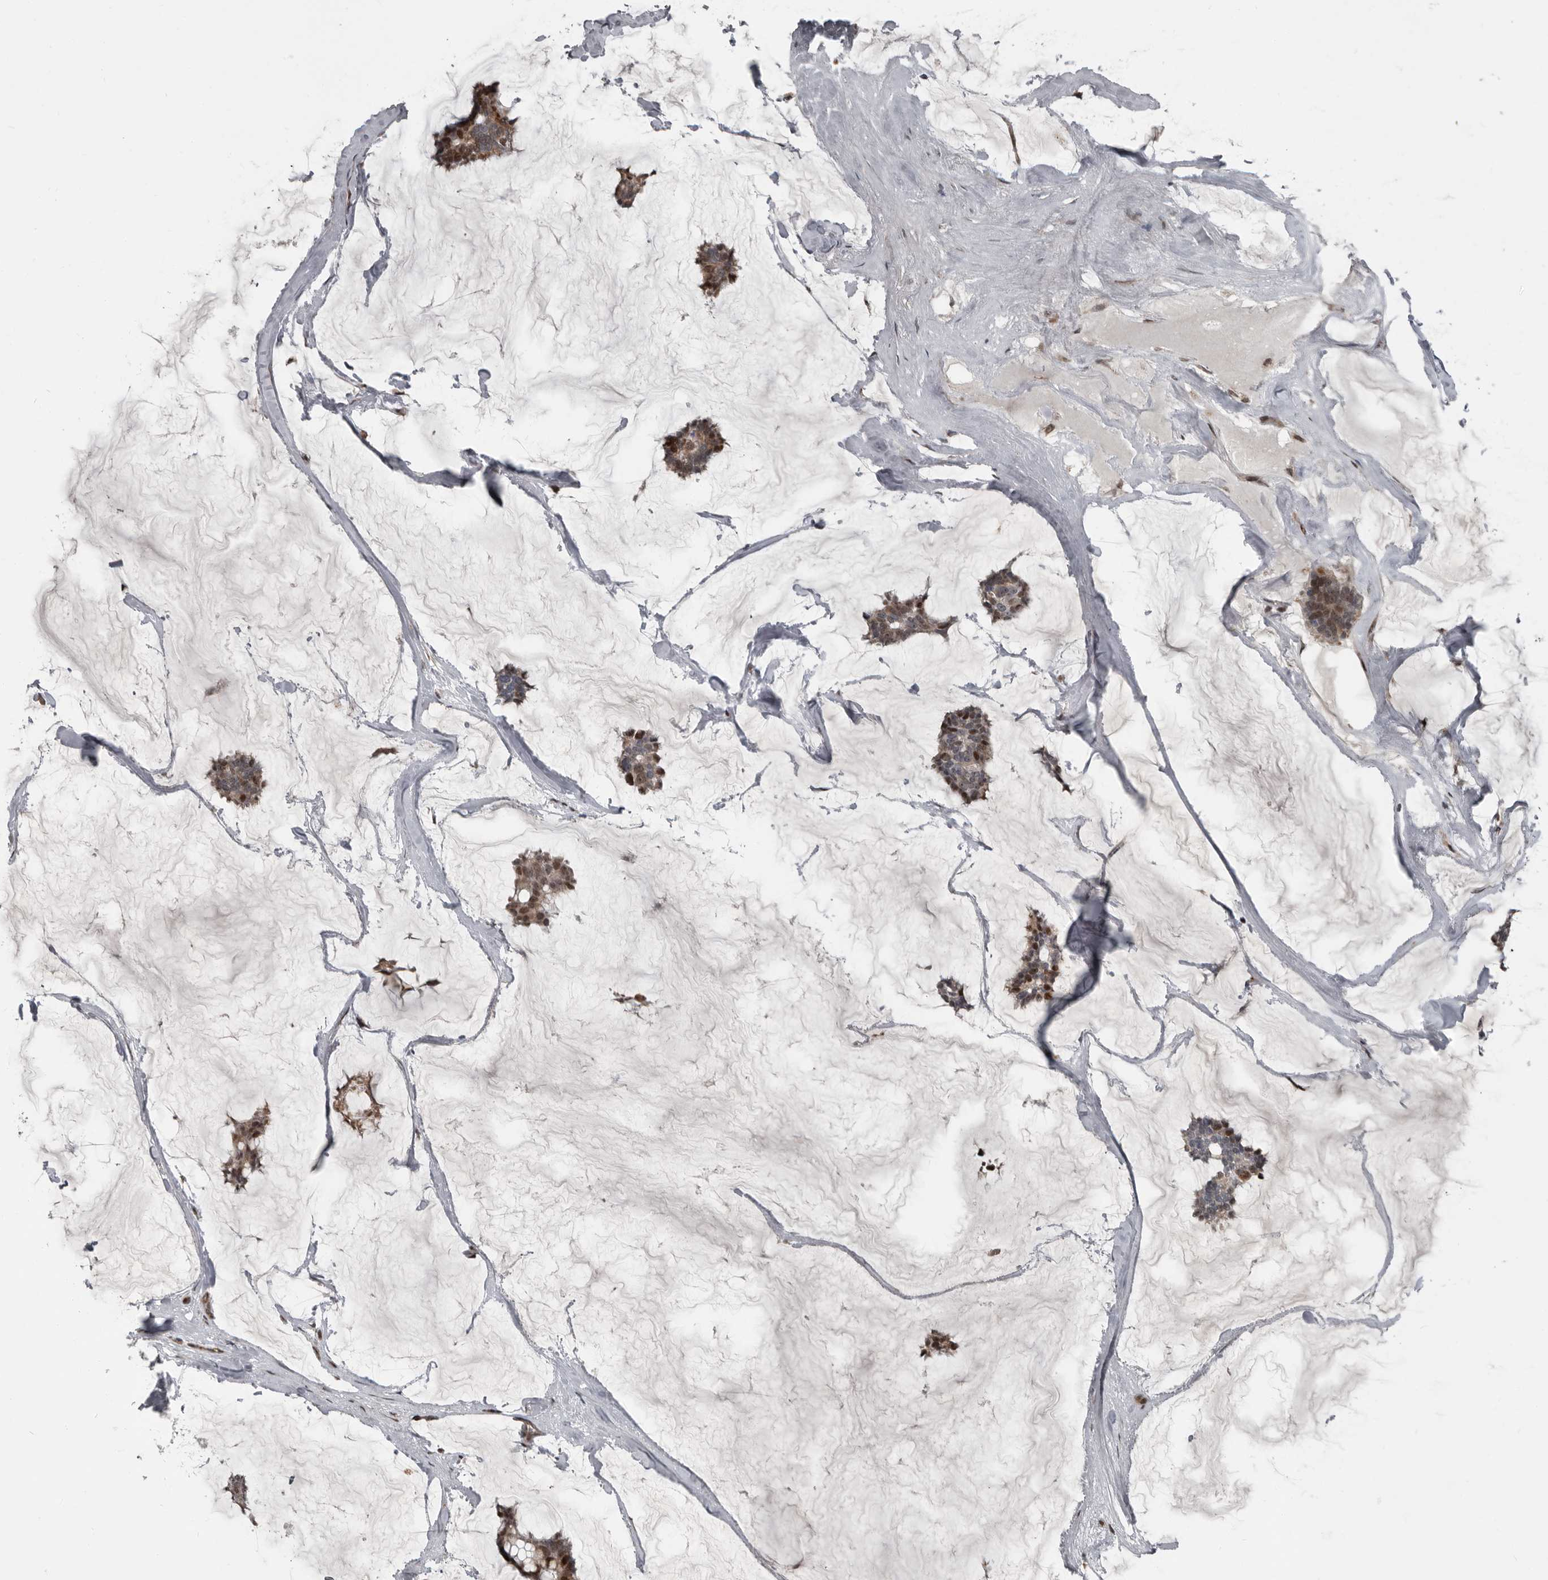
{"staining": {"intensity": "moderate", "quantity": ">75%", "location": "cytoplasmic/membranous,nuclear"}, "tissue": "breast cancer", "cell_type": "Tumor cells", "image_type": "cancer", "snomed": [{"axis": "morphology", "description": "Duct carcinoma"}, {"axis": "topography", "description": "Breast"}], "caption": "About >75% of tumor cells in infiltrating ductal carcinoma (breast) show moderate cytoplasmic/membranous and nuclear protein positivity as visualized by brown immunohistochemical staining.", "gene": "CHD1L", "patient": {"sex": "female", "age": 93}}